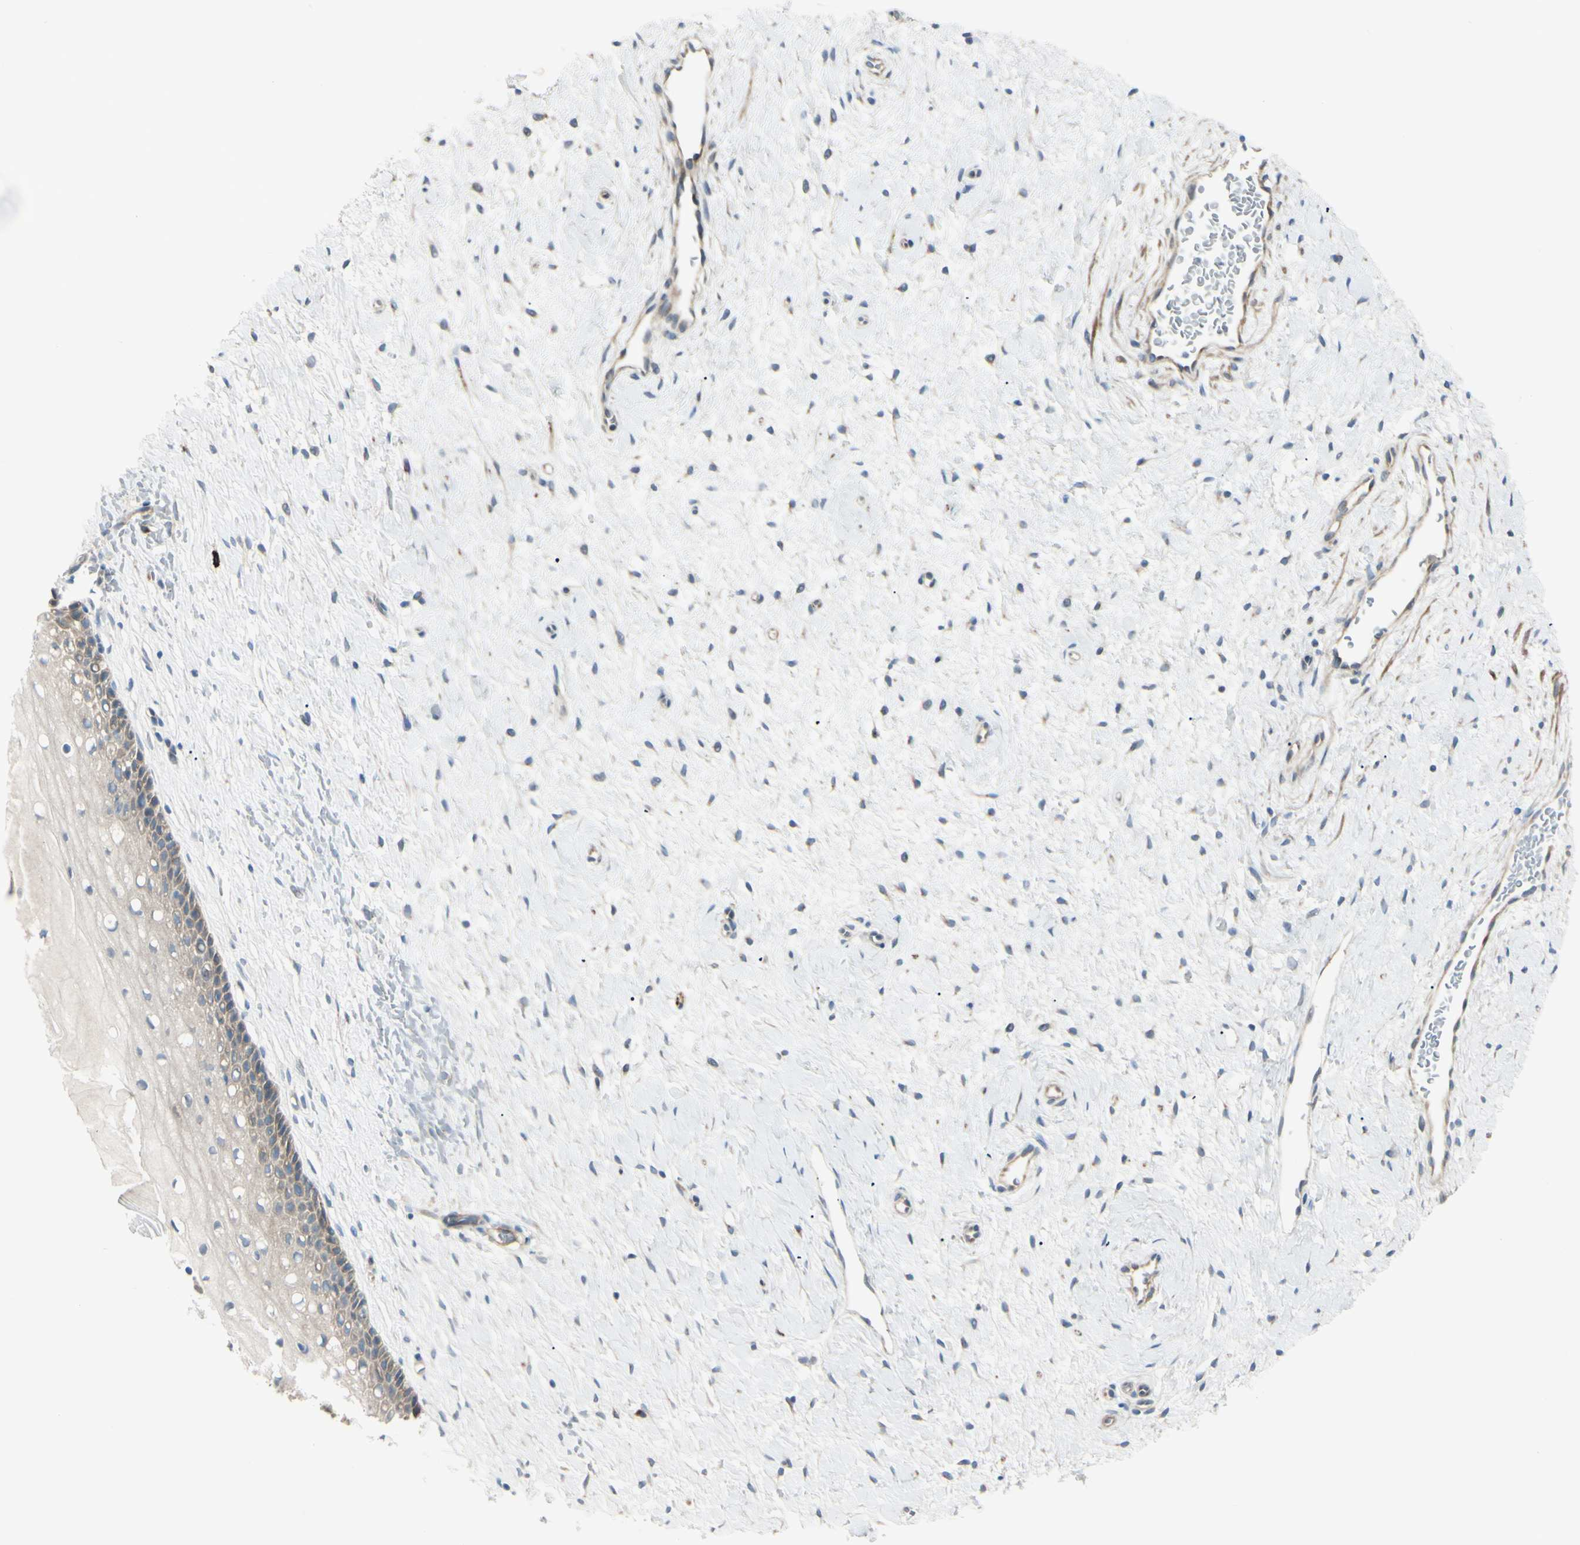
{"staining": {"intensity": "moderate", "quantity": "<25%", "location": "cytoplasmic/membranous"}, "tissue": "cervix", "cell_type": "Squamous epithelial cells", "image_type": "normal", "snomed": [{"axis": "morphology", "description": "Normal tissue, NOS"}, {"axis": "topography", "description": "Cervix"}], "caption": "Protein staining shows moderate cytoplasmic/membranous staining in approximately <25% of squamous epithelial cells in normal cervix. (DAB (3,3'-diaminobenzidine) IHC, brown staining for protein, blue staining for nuclei).", "gene": "LRRK1", "patient": {"sex": "female", "age": 39}}